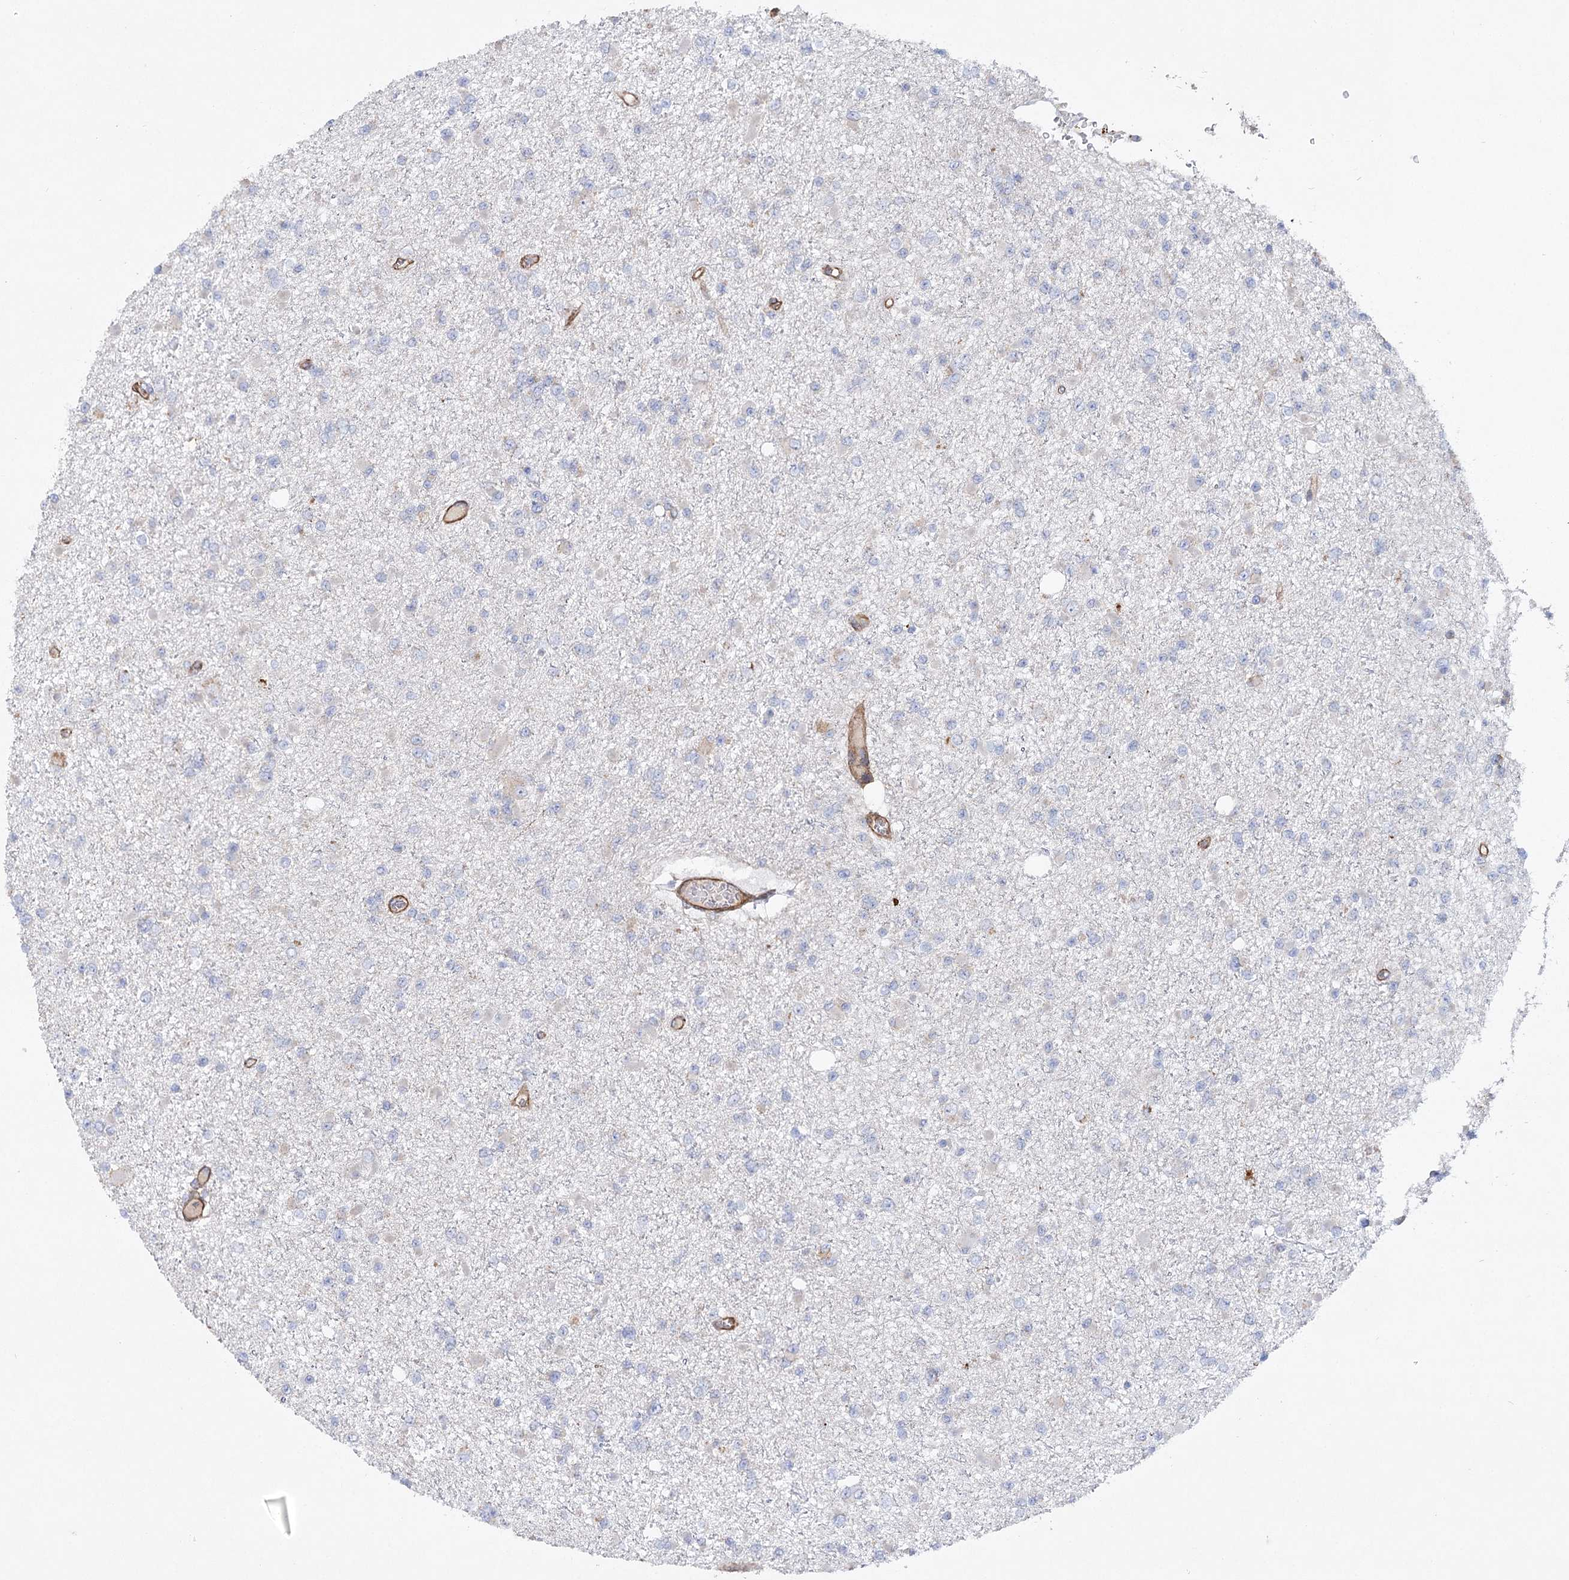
{"staining": {"intensity": "negative", "quantity": "none", "location": "none"}, "tissue": "glioma", "cell_type": "Tumor cells", "image_type": "cancer", "snomed": [{"axis": "morphology", "description": "Glioma, malignant, Low grade"}, {"axis": "topography", "description": "Brain"}], "caption": "This is an immunohistochemistry image of glioma. There is no expression in tumor cells.", "gene": "TMEM164", "patient": {"sex": "female", "age": 22}}